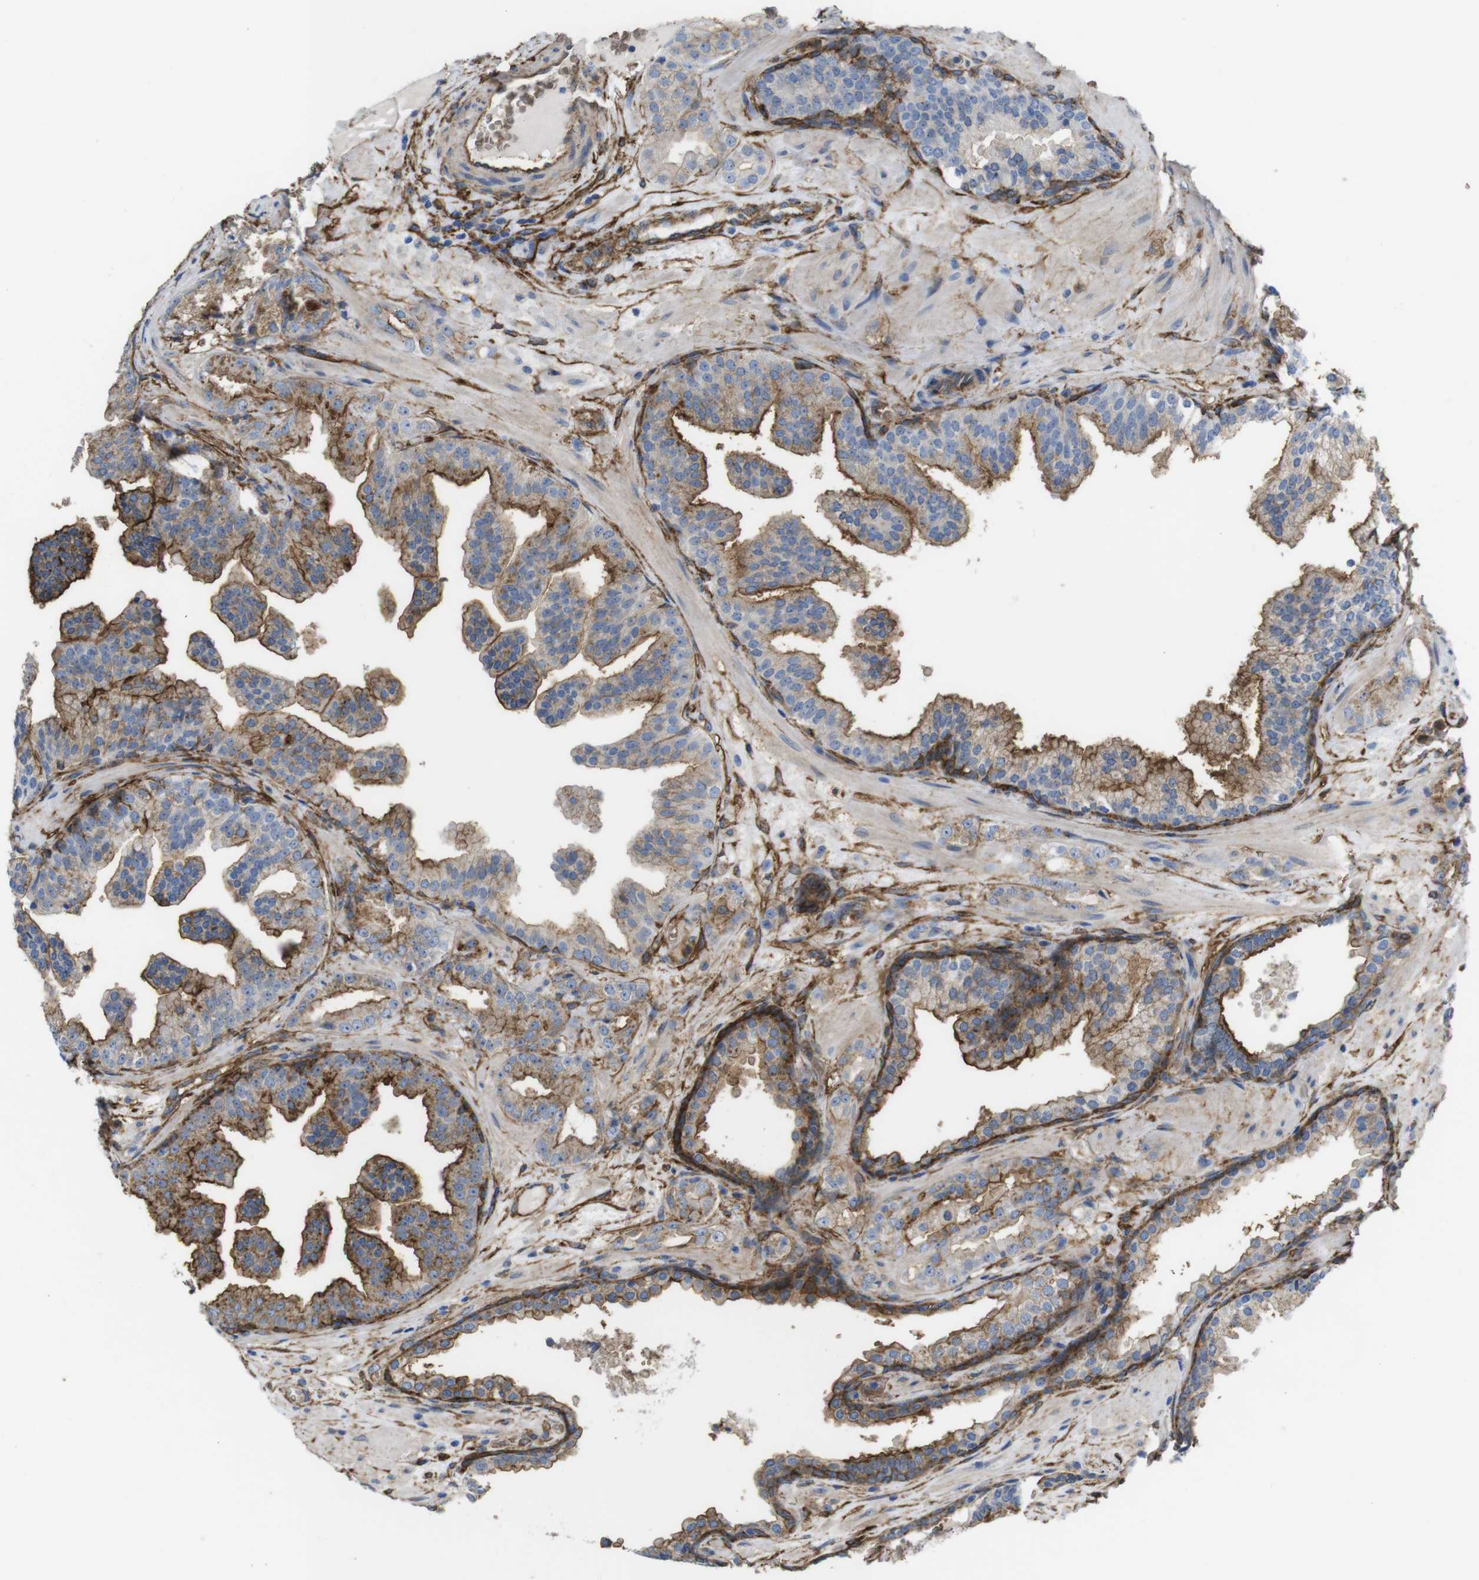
{"staining": {"intensity": "weak", "quantity": "25%-75%", "location": "cytoplasmic/membranous"}, "tissue": "prostate cancer", "cell_type": "Tumor cells", "image_type": "cancer", "snomed": [{"axis": "morphology", "description": "Adenocarcinoma, High grade"}, {"axis": "topography", "description": "Prostate"}], "caption": "A micrograph of human prostate cancer (high-grade adenocarcinoma) stained for a protein shows weak cytoplasmic/membranous brown staining in tumor cells. (DAB (3,3'-diaminobenzidine) IHC with brightfield microscopy, high magnification).", "gene": "CYBRD1", "patient": {"sex": "male", "age": 65}}